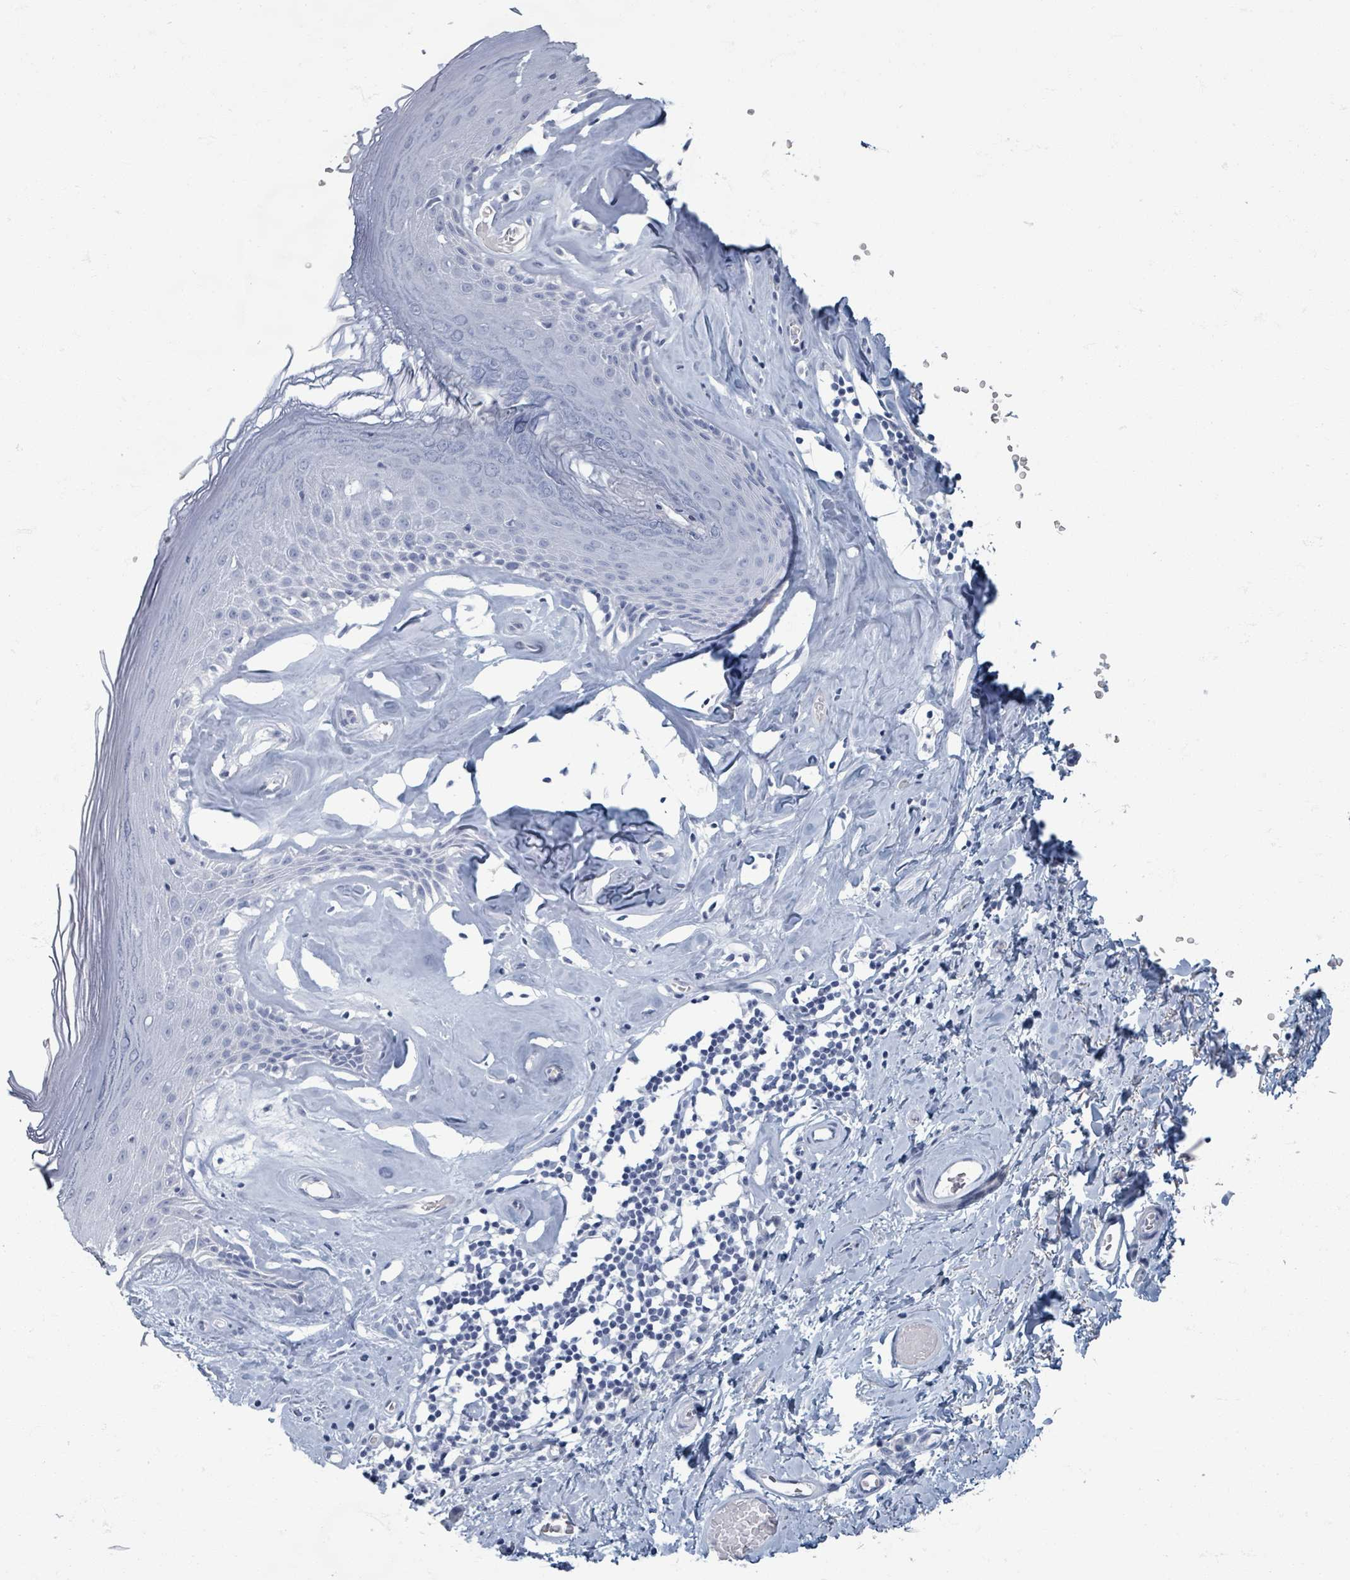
{"staining": {"intensity": "negative", "quantity": "none", "location": "none"}, "tissue": "skin", "cell_type": "Epidermal cells", "image_type": "normal", "snomed": [{"axis": "morphology", "description": "Normal tissue, NOS"}, {"axis": "morphology", "description": "Inflammation, NOS"}, {"axis": "topography", "description": "Vulva"}], "caption": "Epidermal cells are negative for protein expression in unremarkable human skin. (Immunohistochemistry, brightfield microscopy, high magnification).", "gene": "TAS2R1", "patient": {"sex": "female", "age": 86}}